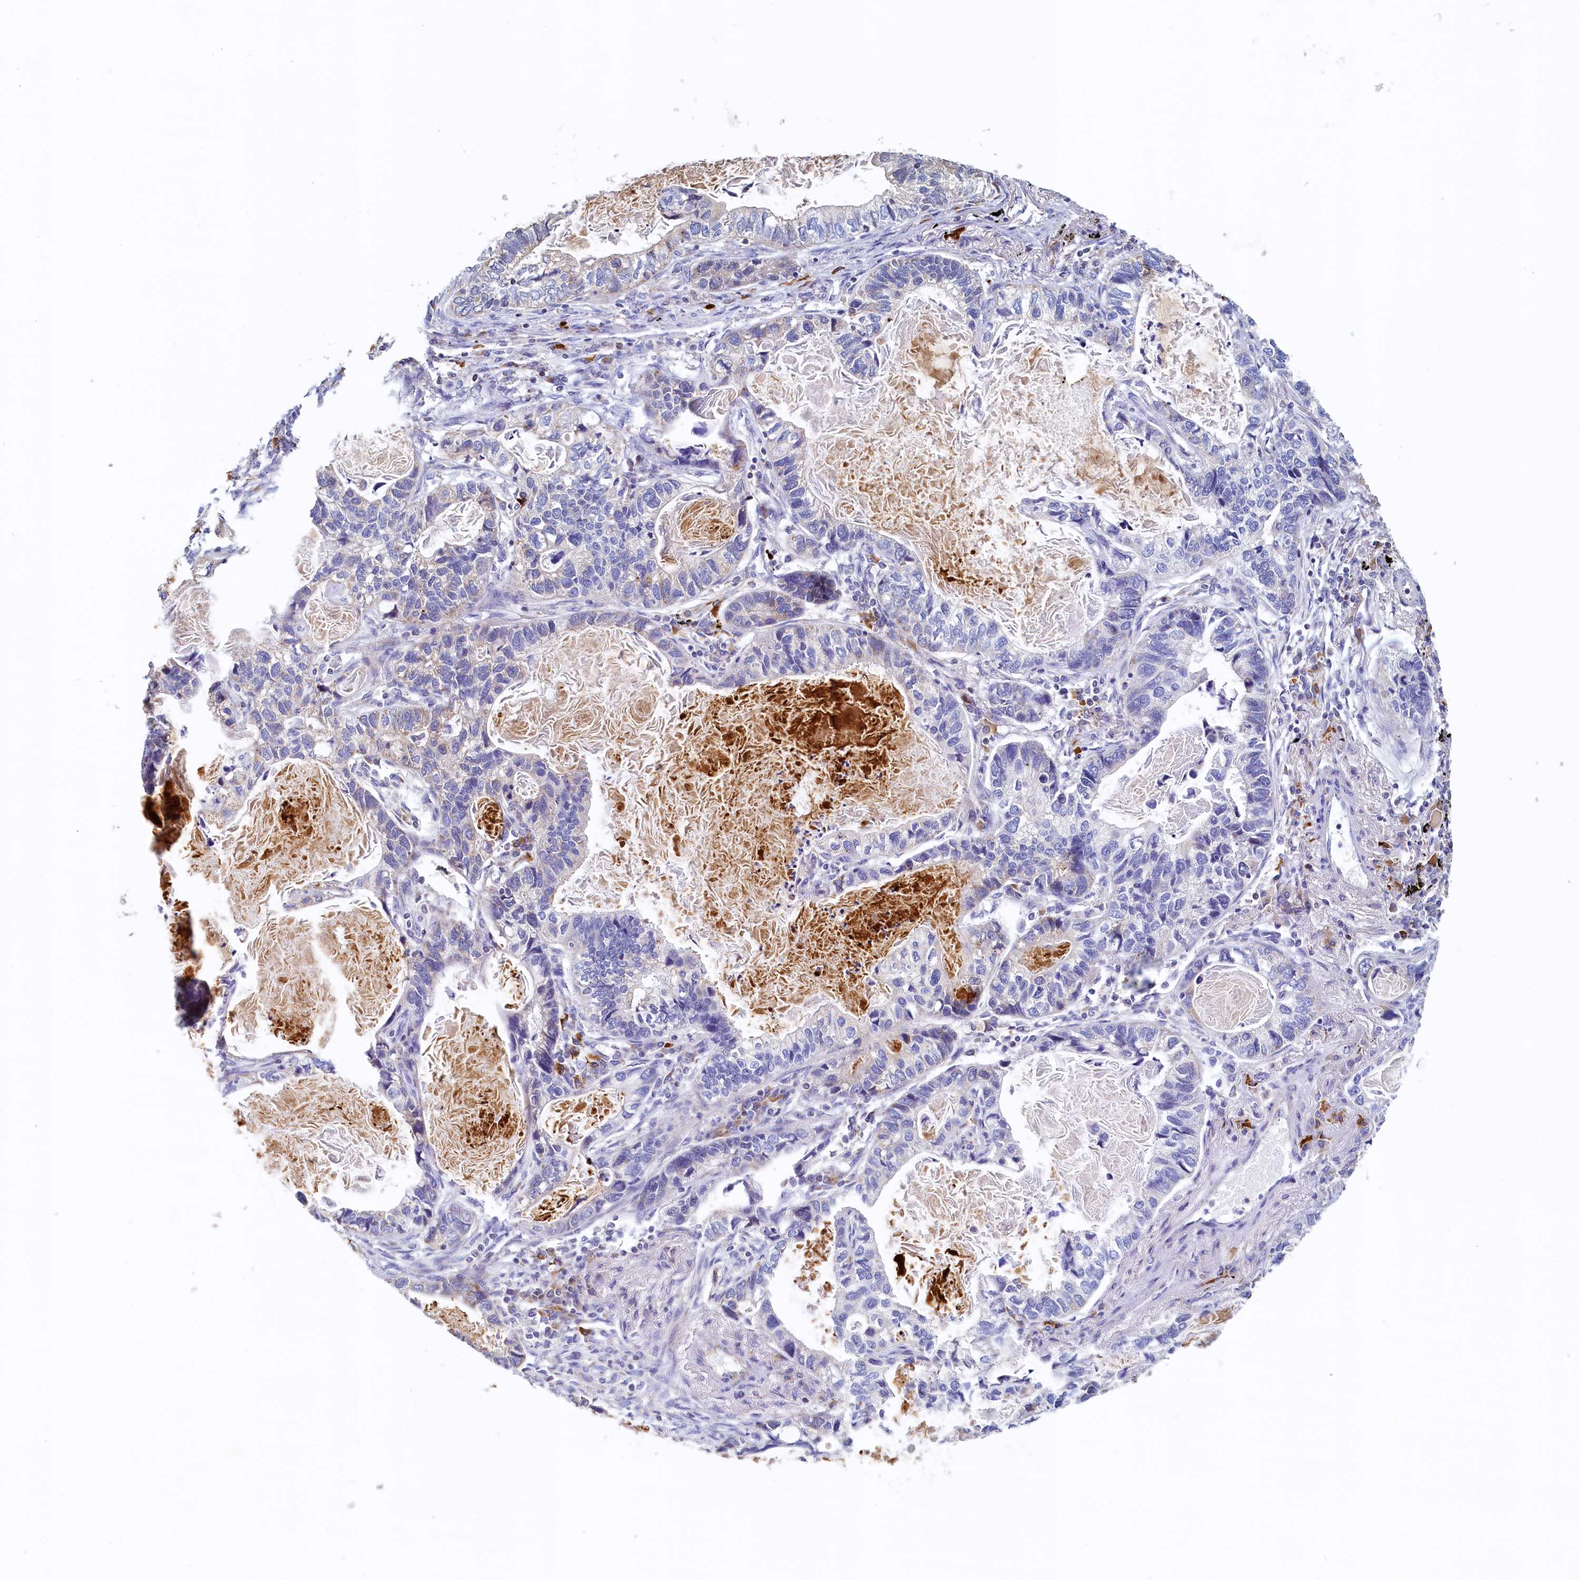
{"staining": {"intensity": "moderate", "quantity": "<25%", "location": "cytoplasmic/membranous"}, "tissue": "lung cancer", "cell_type": "Tumor cells", "image_type": "cancer", "snomed": [{"axis": "morphology", "description": "Adenocarcinoma, NOS"}, {"axis": "topography", "description": "Lung"}], "caption": "Immunohistochemistry of lung adenocarcinoma demonstrates low levels of moderate cytoplasmic/membranous expression in about <25% of tumor cells.", "gene": "POC1A", "patient": {"sex": "male", "age": 67}}